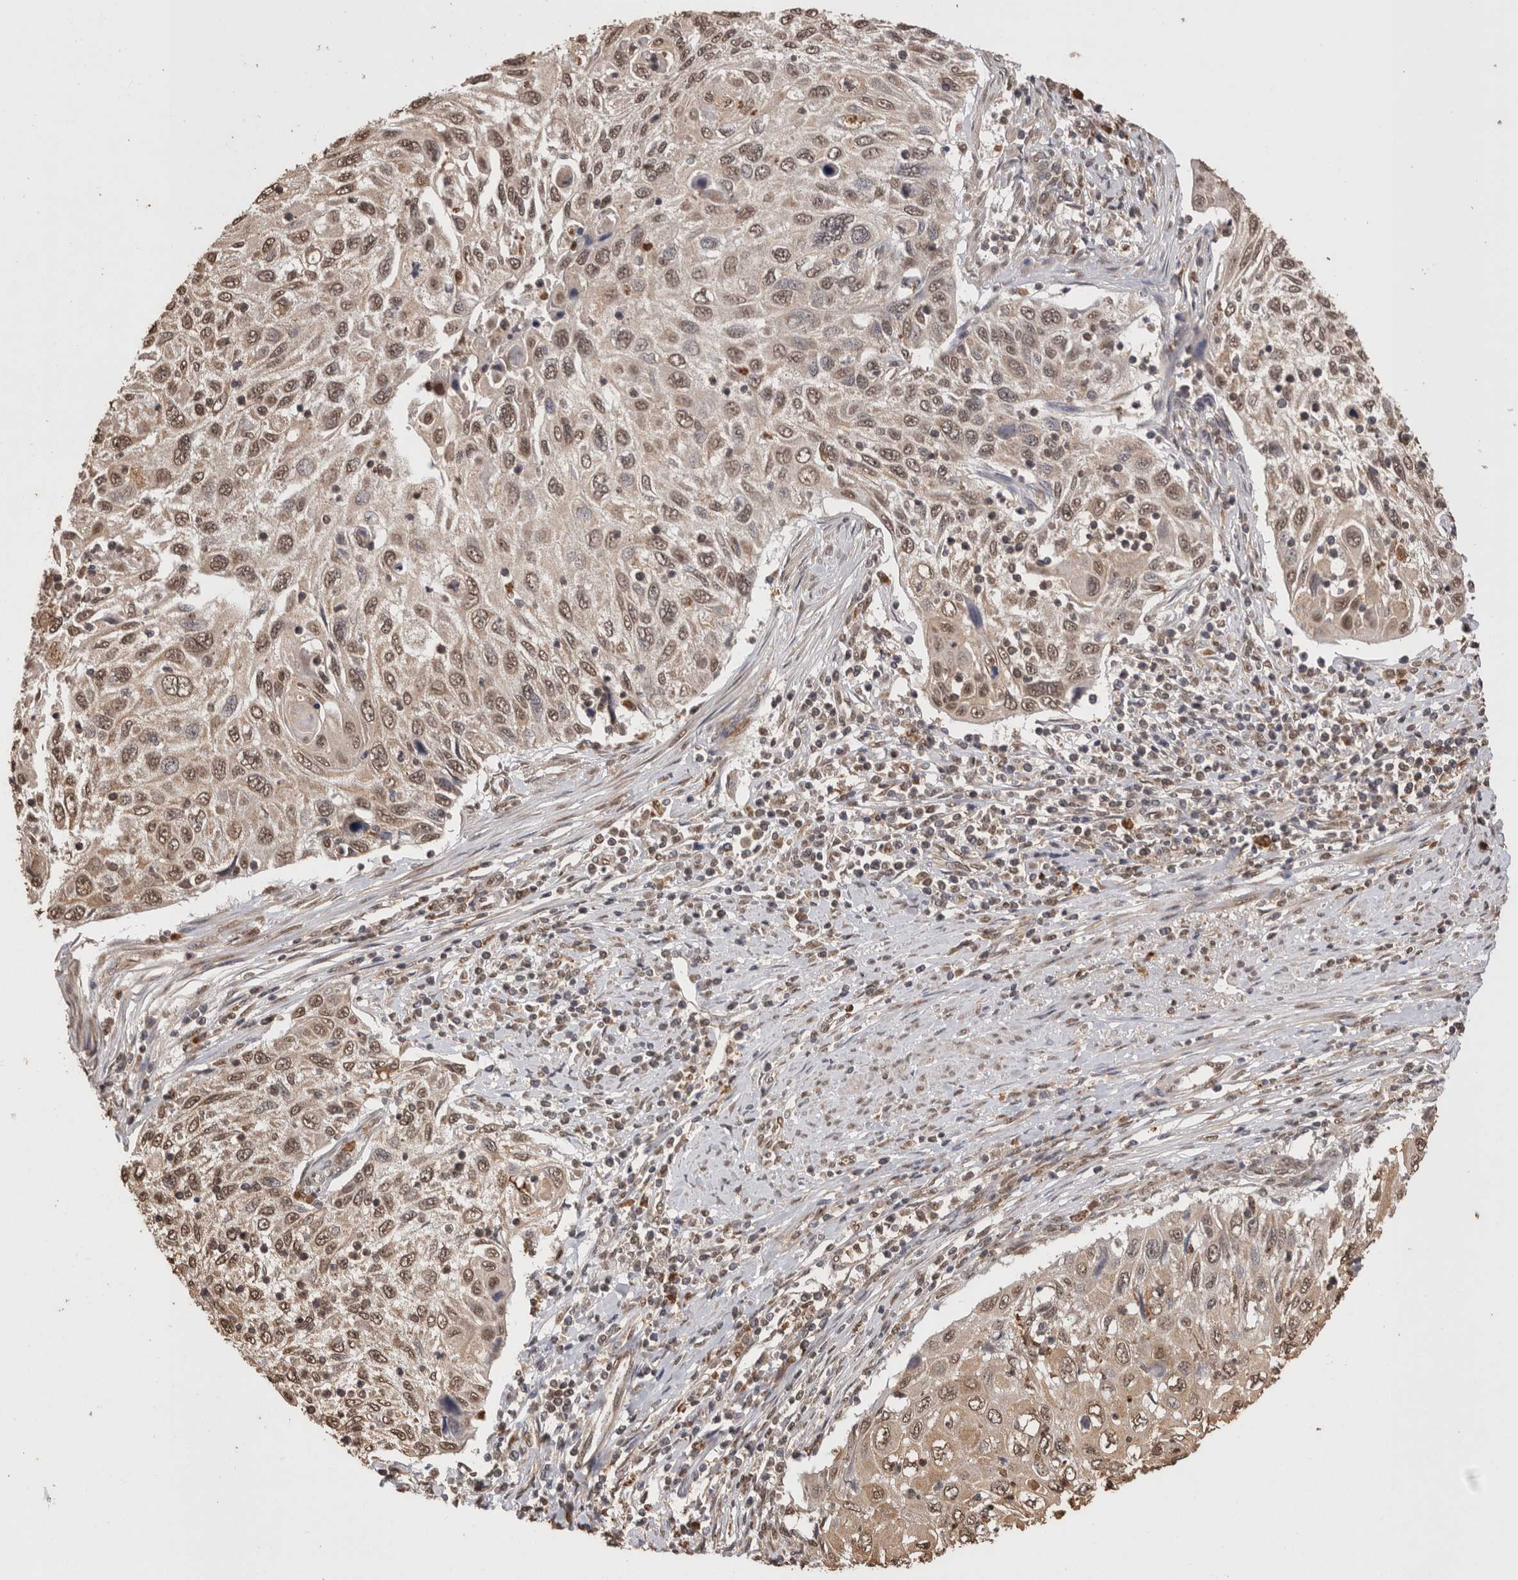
{"staining": {"intensity": "weak", "quantity": ">75%", "location": "nuclear"}, "tissue": "cervical cancer", "cell_type": "Tumor cells", "image_type": "cancer", "snomed": [{"axis": "morphology", "description": "Squamous cell carcinoma, NOS"}, {"axis": "topography", "description": "Cervix"}], "caption": "There is low levels of weak nuclear expression in tumor cells of cervical squamous cell carcinoma, as demonstrated by immunohistochemical staining (brown color).", "gene": "GRK5", "patient": {"sex": "female", "age": 70}}